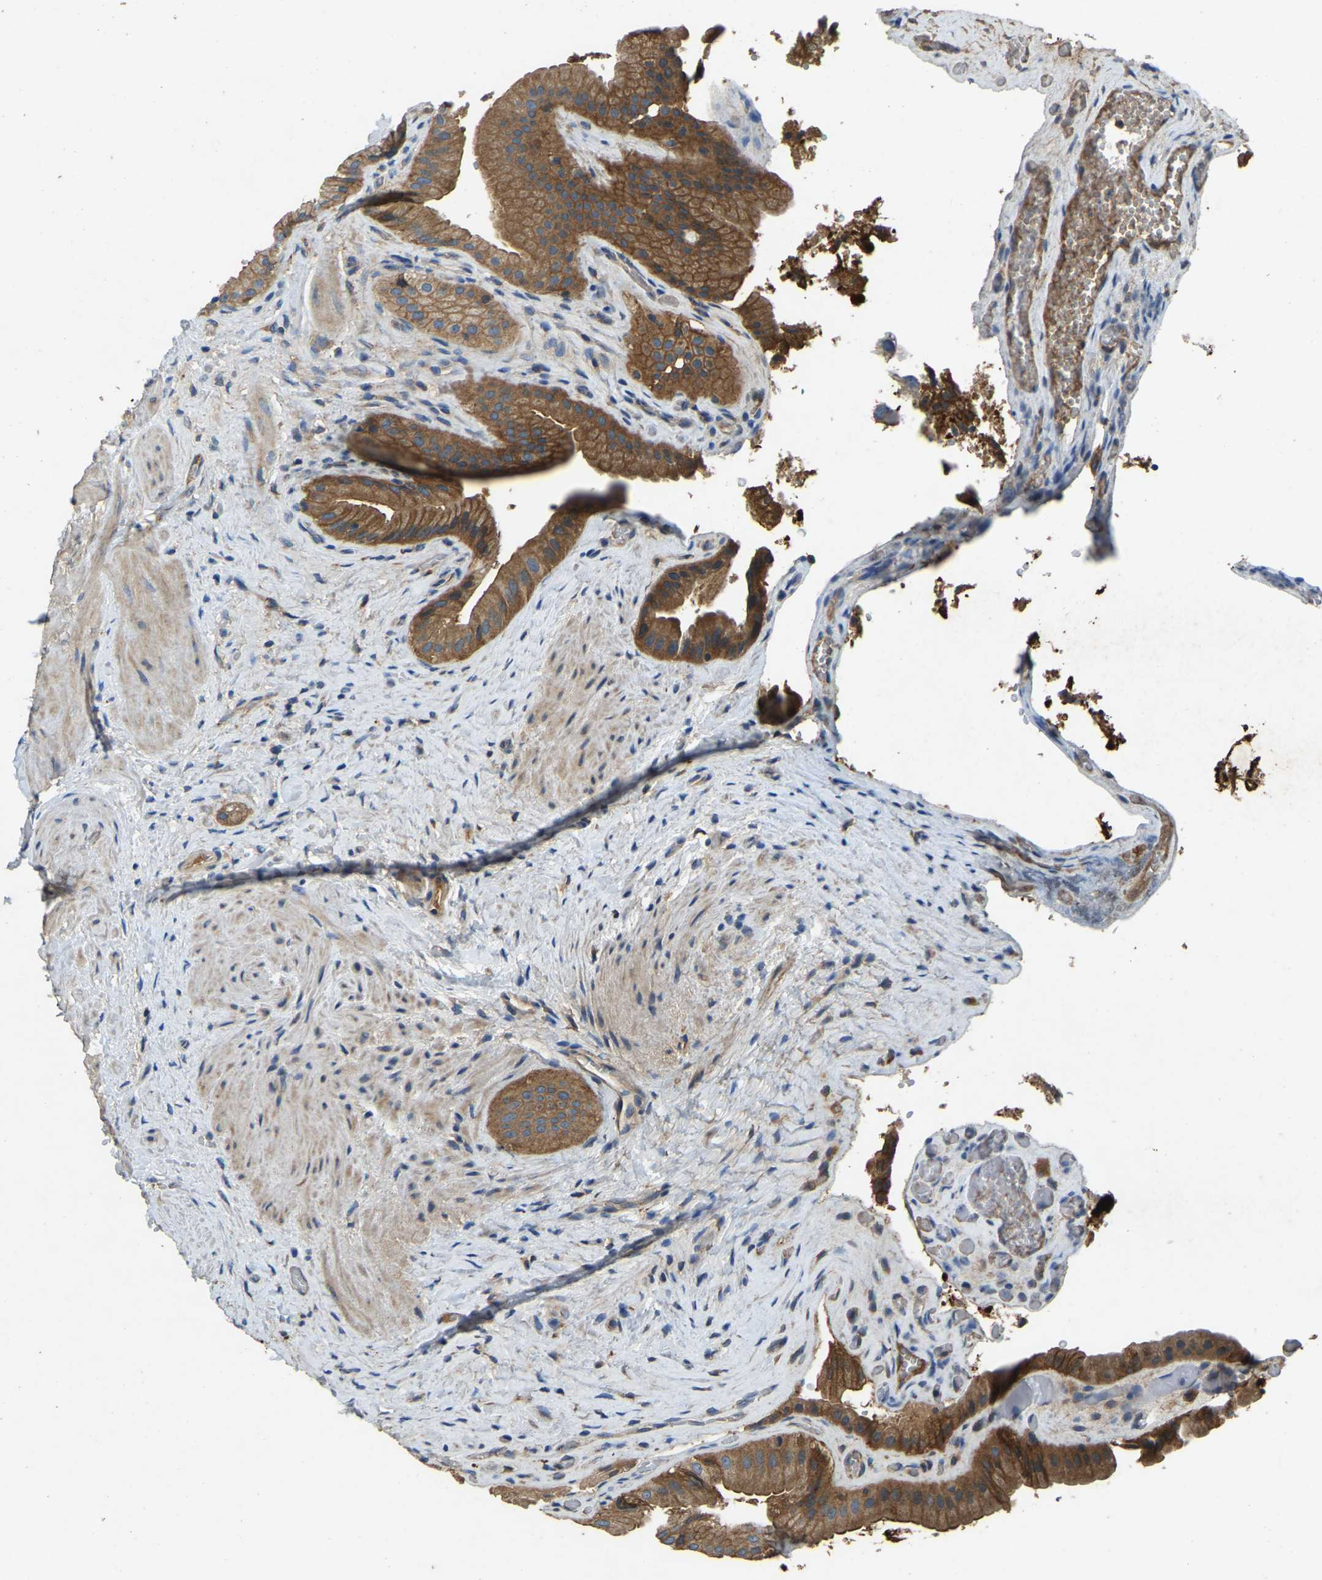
{"staining": {"intensity": "strong", "quantity": ">75%", "location": "cytoplasmic/membranous"}, "tissue": "gallbladder", "cell_type": "Glandular cells", "image_type": "normal", "snomed": [{"axis": "morphology", "description": "Normal tissue, NOS"}, {"axis": "topography", "description": "Gallbladder"}], "caption": "High-magnification brightfield microscopy of benign gallbladder stained with DAB (3,3'-diaminobenzidine) (brown) and counterstained with hematoxylin (blue). glandular cells exhibit strong cytoplasmic/membranous expression is identified in about>75% of cells. (Brightfield microscopy of DAB IHC at high magnification).", "gene": "ATP8B1", "patient": {"sex": "male", "age": 49}}